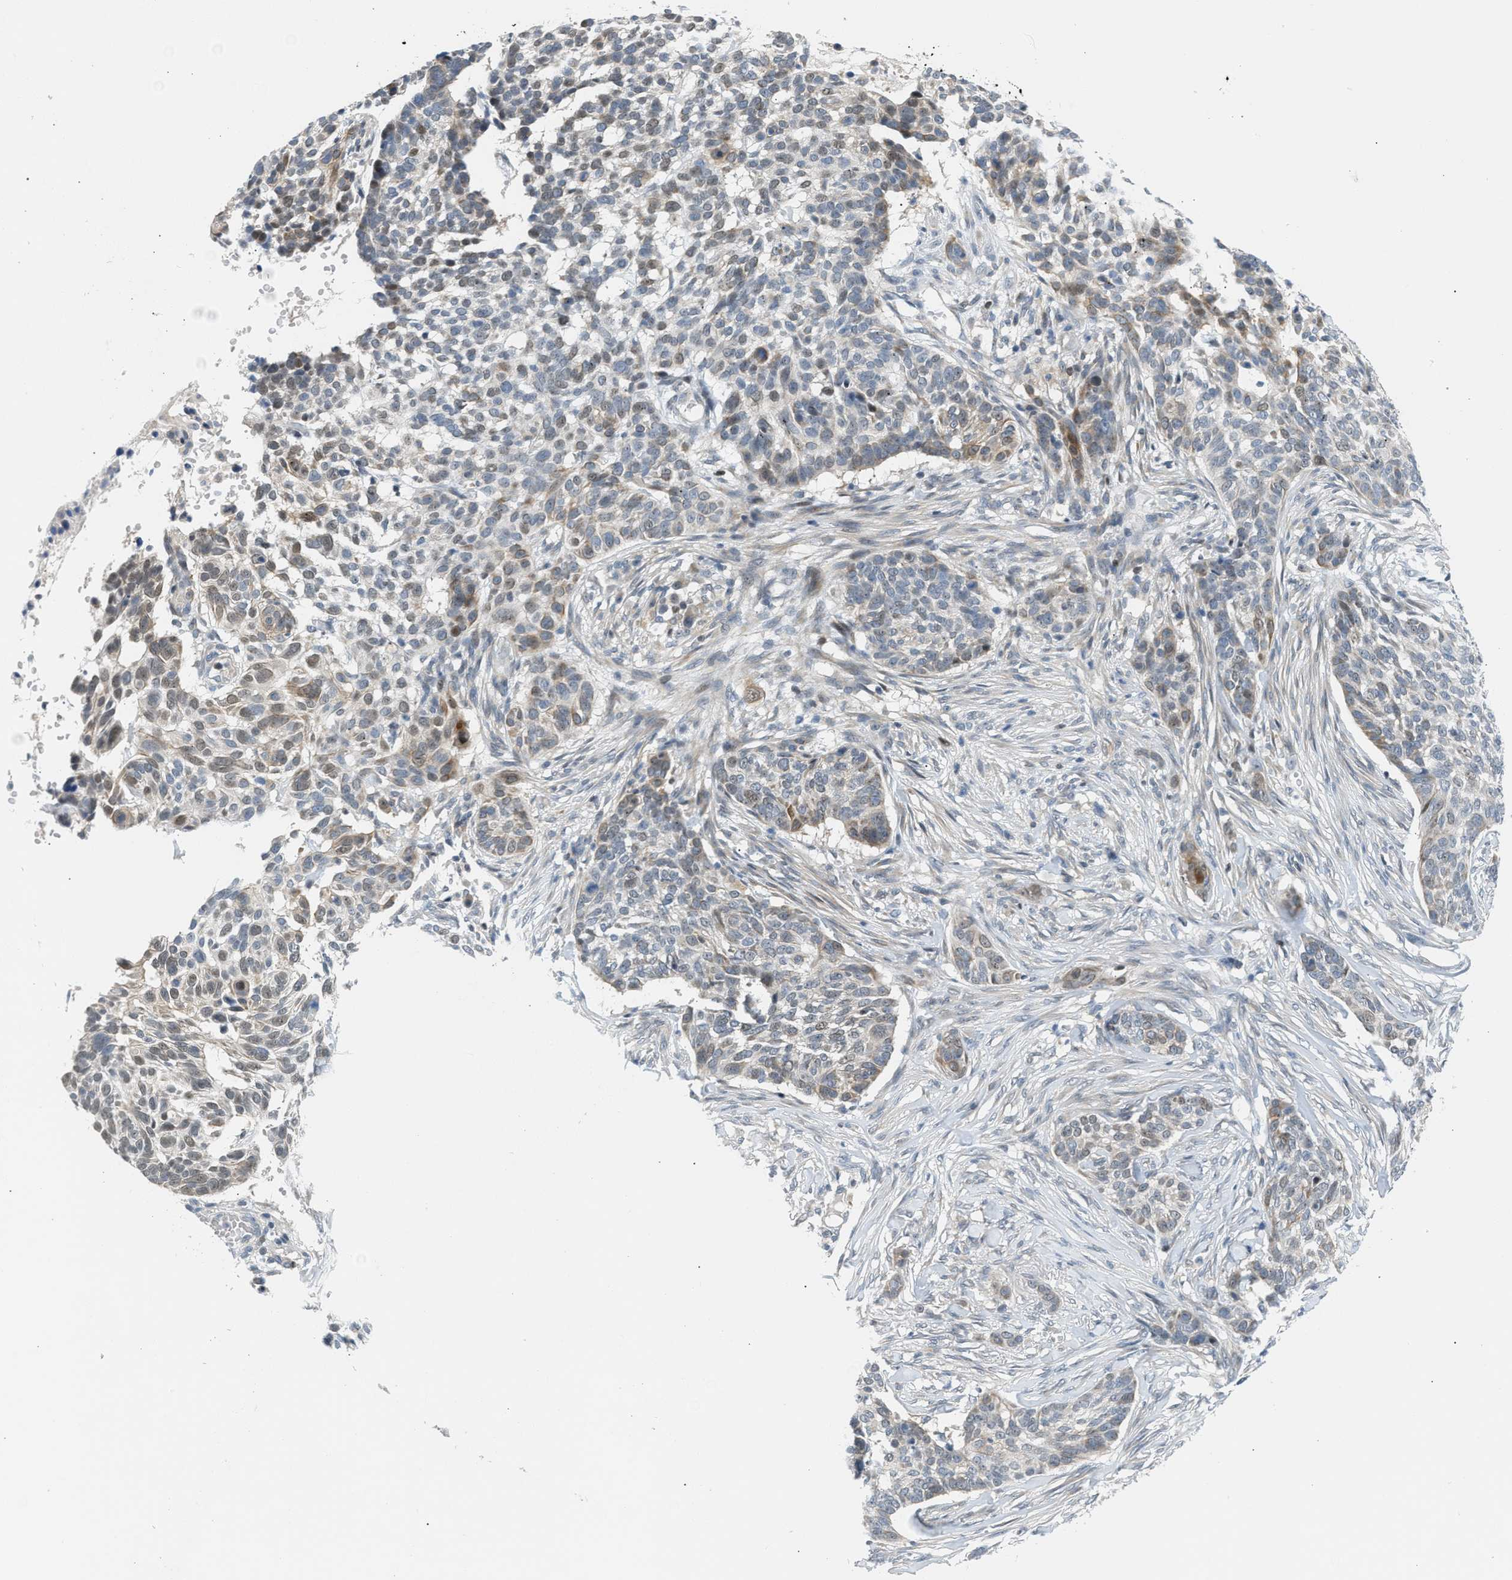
{"staining": {"intensity": "weak", "quantity": "25%-75%", "location": "cytoplasmic/membranous"}, "tissue": "skin cancer", "cell_type": "Tumor cells", "image_type": "cancer", "snomed": [{"axis": "morphology", "description": "Basal cell carcinoma"}, {"axis": "topography", "description": "Skin"}], "caption": "About 25%-75% of tumor cells in skin basal cell carcinoma display weak cytoplasmic/membranous protein staining as visualized by brown immunohistochemical staining.", "gene": "NPS", "patient": {"sex": "male", "age": 85}}